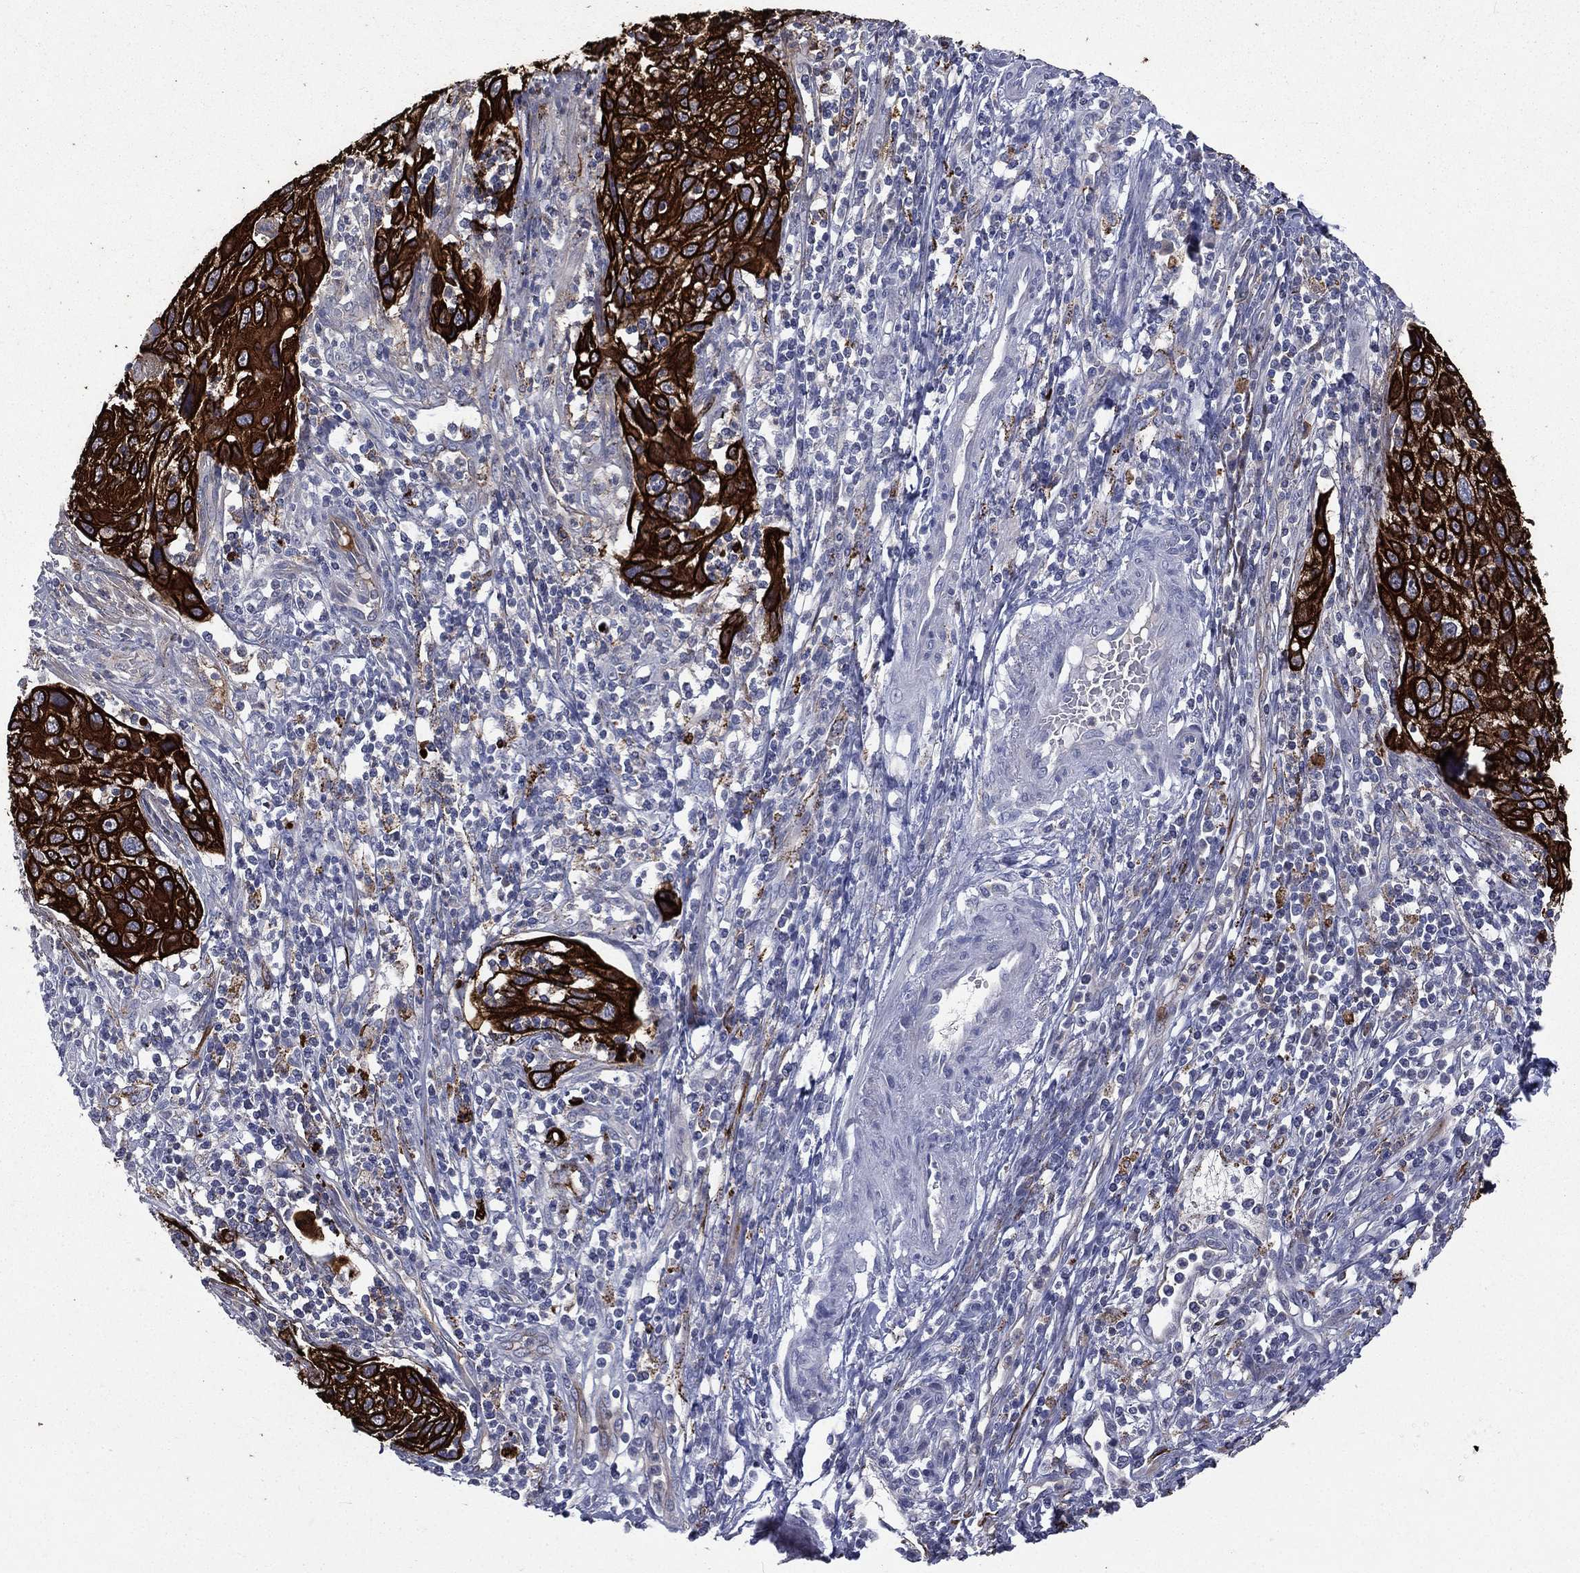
{"staining": {"intensity": "strong", "quantity": ">75%", "location": "cytoplasmic/membranous"}, "tissue": "cervical cancer", "cell_type": "Tumor cells", "image_type": "cancer", "snomed": [{"axis": "morphology", "description": "Squamous cell carcinoma, NOS"}, {"axis": "topography", "description": "Cervix"}], "caption": "Immunohistochemical staining of cervical cancer displays high levels of strong cytoplasmic/membranous protein expression in approximately >75% of tumor cells.", "gene": "KRT7", "patient": {"sex": "female", "age": 70}}